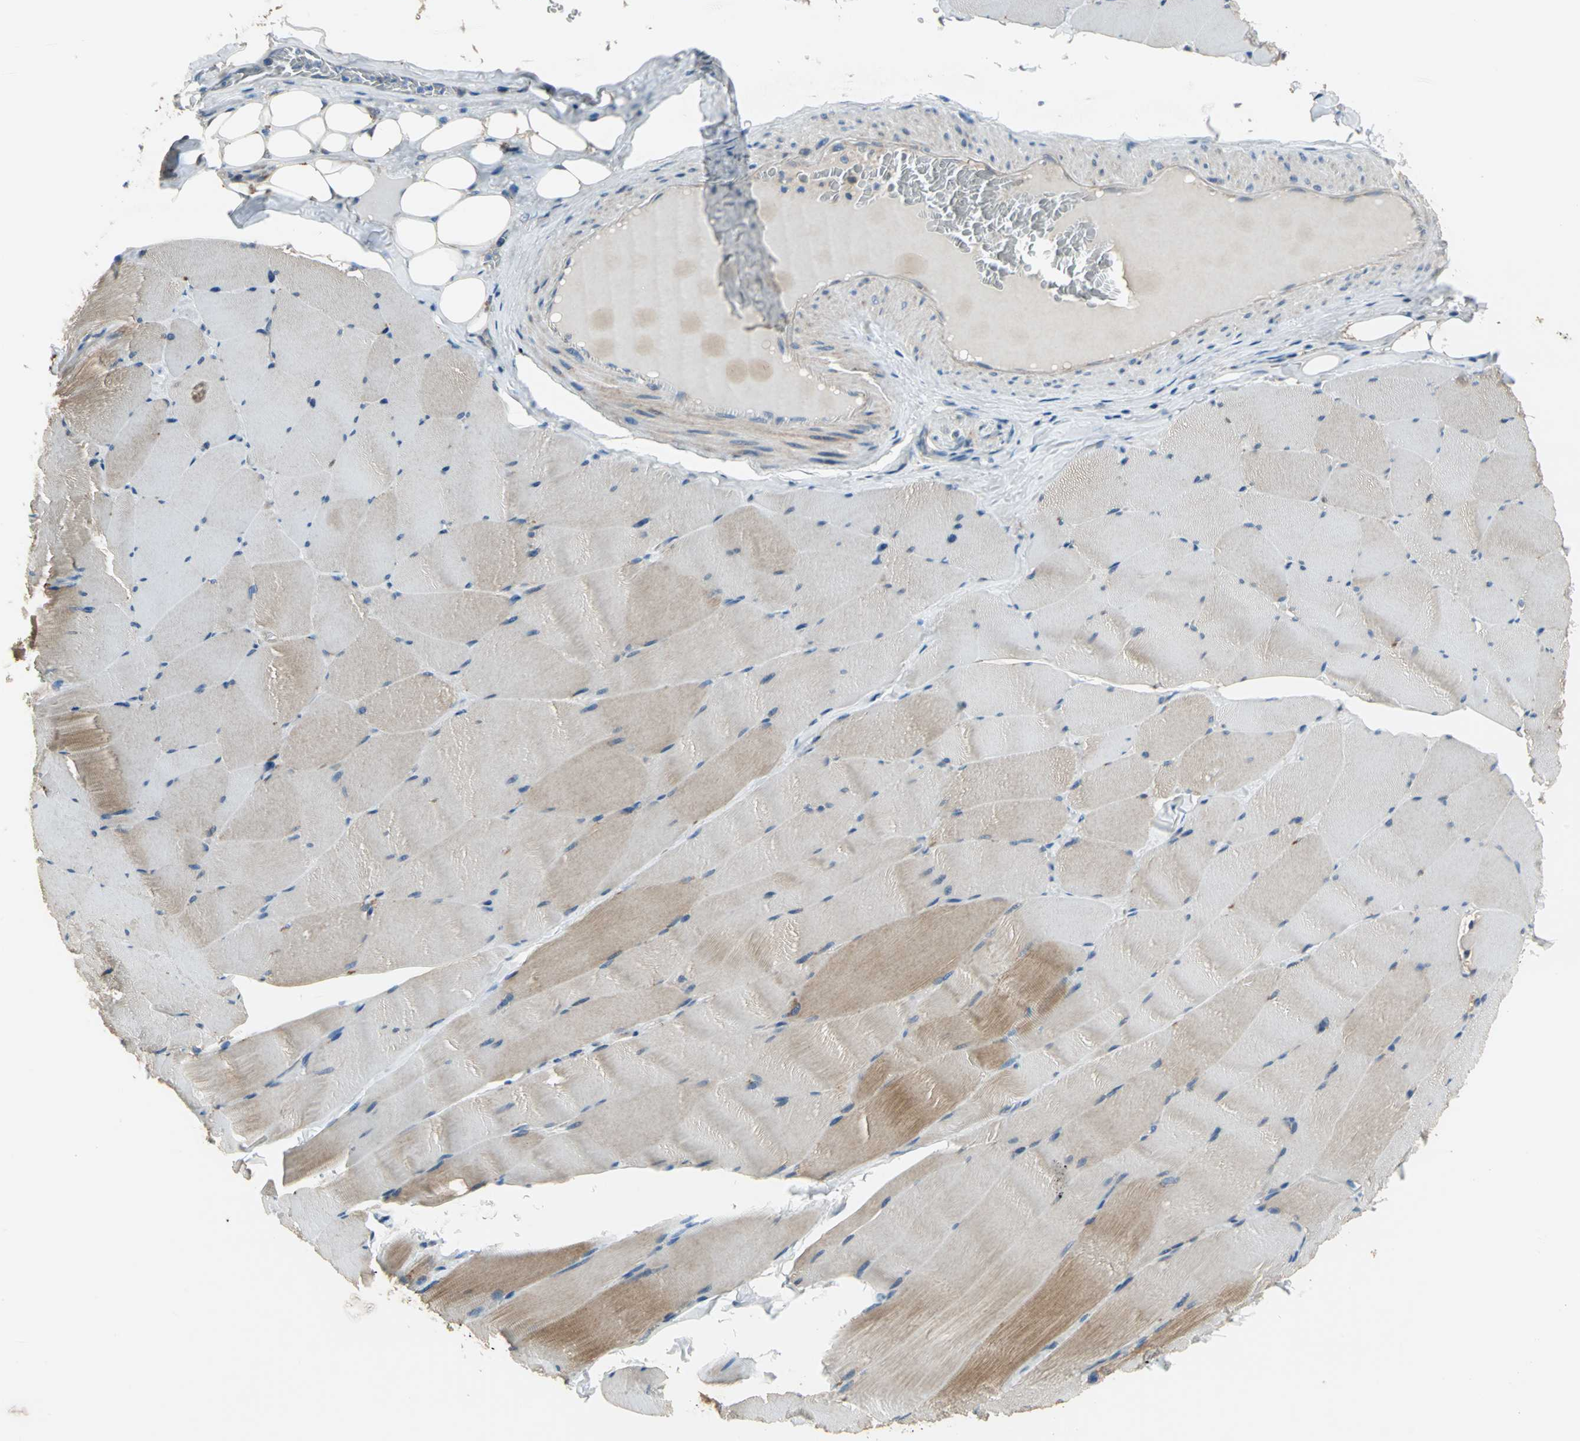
{"staining": {"intensity": "moderate", "quantity": ">75%", "location": "cytoplasmic/membranous"}, "tissue": "skeletal muscle", "cell_type": "Myocytes", "image_type": "normal", "snomed": [{"axis": "morphology", "description": "Normal tissue, NOS"}, {"axis": "topography", "description": "Skeletal muscle"}], "caption": "Immunohistochemistry (DAB) staining of benign human skeletal muscle demonstrates moderate cytoplasmic/membranous protein expression in about >75% of myocytes. (brown staining indicates protein expression, while blue staining denotes nuclei).", "gene": "TRAK1", "patient": {"sex": "male", "age": 62}}